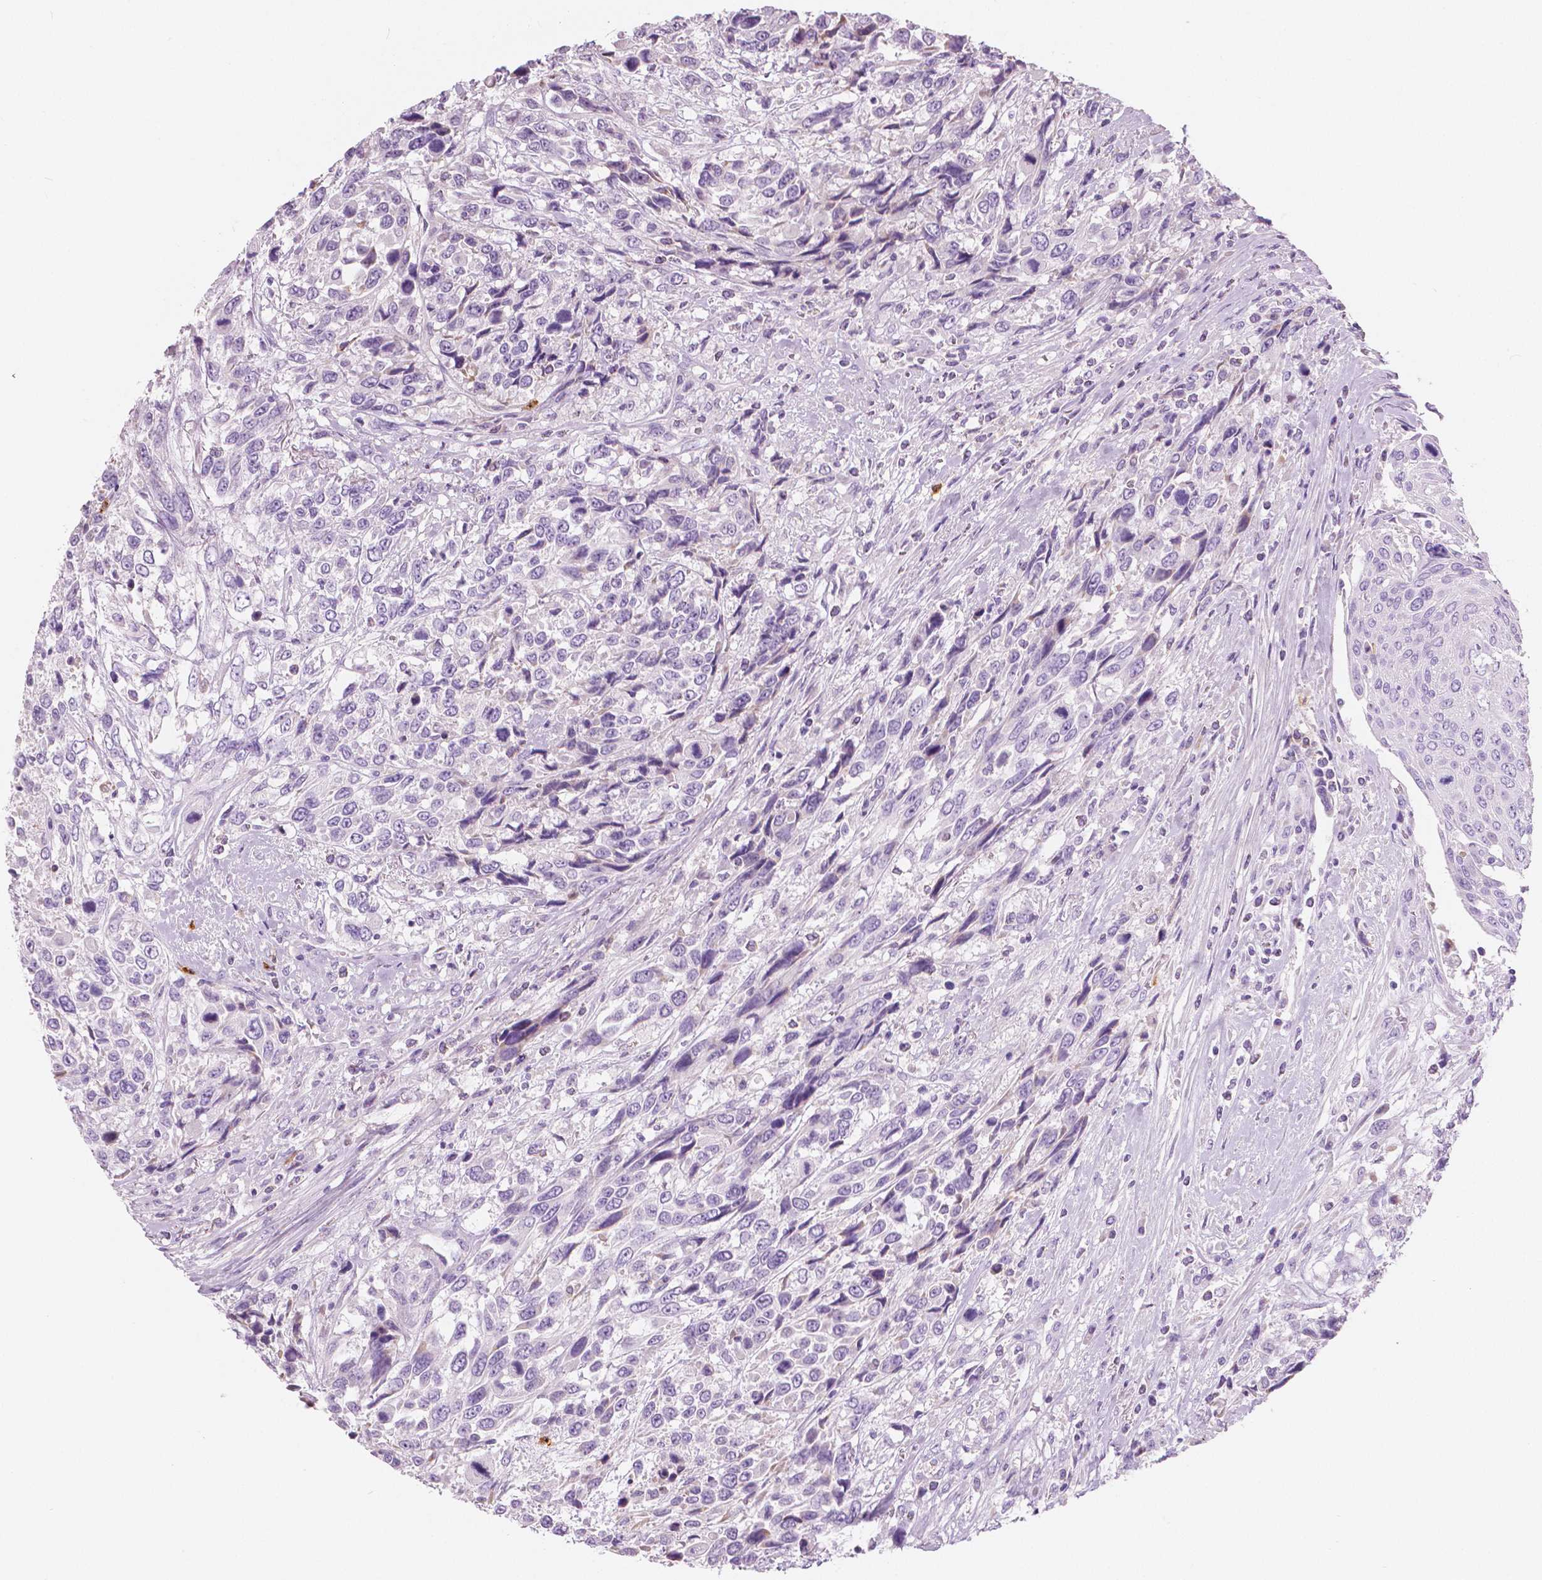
{"staining": {"intensity": "negative", "quantity": "none", "location": "none"}, "tissue": "urothelial cancer", "cell_type": "Tumor cells", "image_type": "cancer", "snomed": [{"axis": "morphology", "description": "Urothelial carcinoma, High grade"}, {"axis": "topography", "description": "Urinary bladder"}], "caption": "Urothelial carcinoma (high-grade) was stained to show a protein in brown. There is no significant expression in tumor cells.", "gene": "CXCR2", "patient": {"sex": "female", "age": 70}}